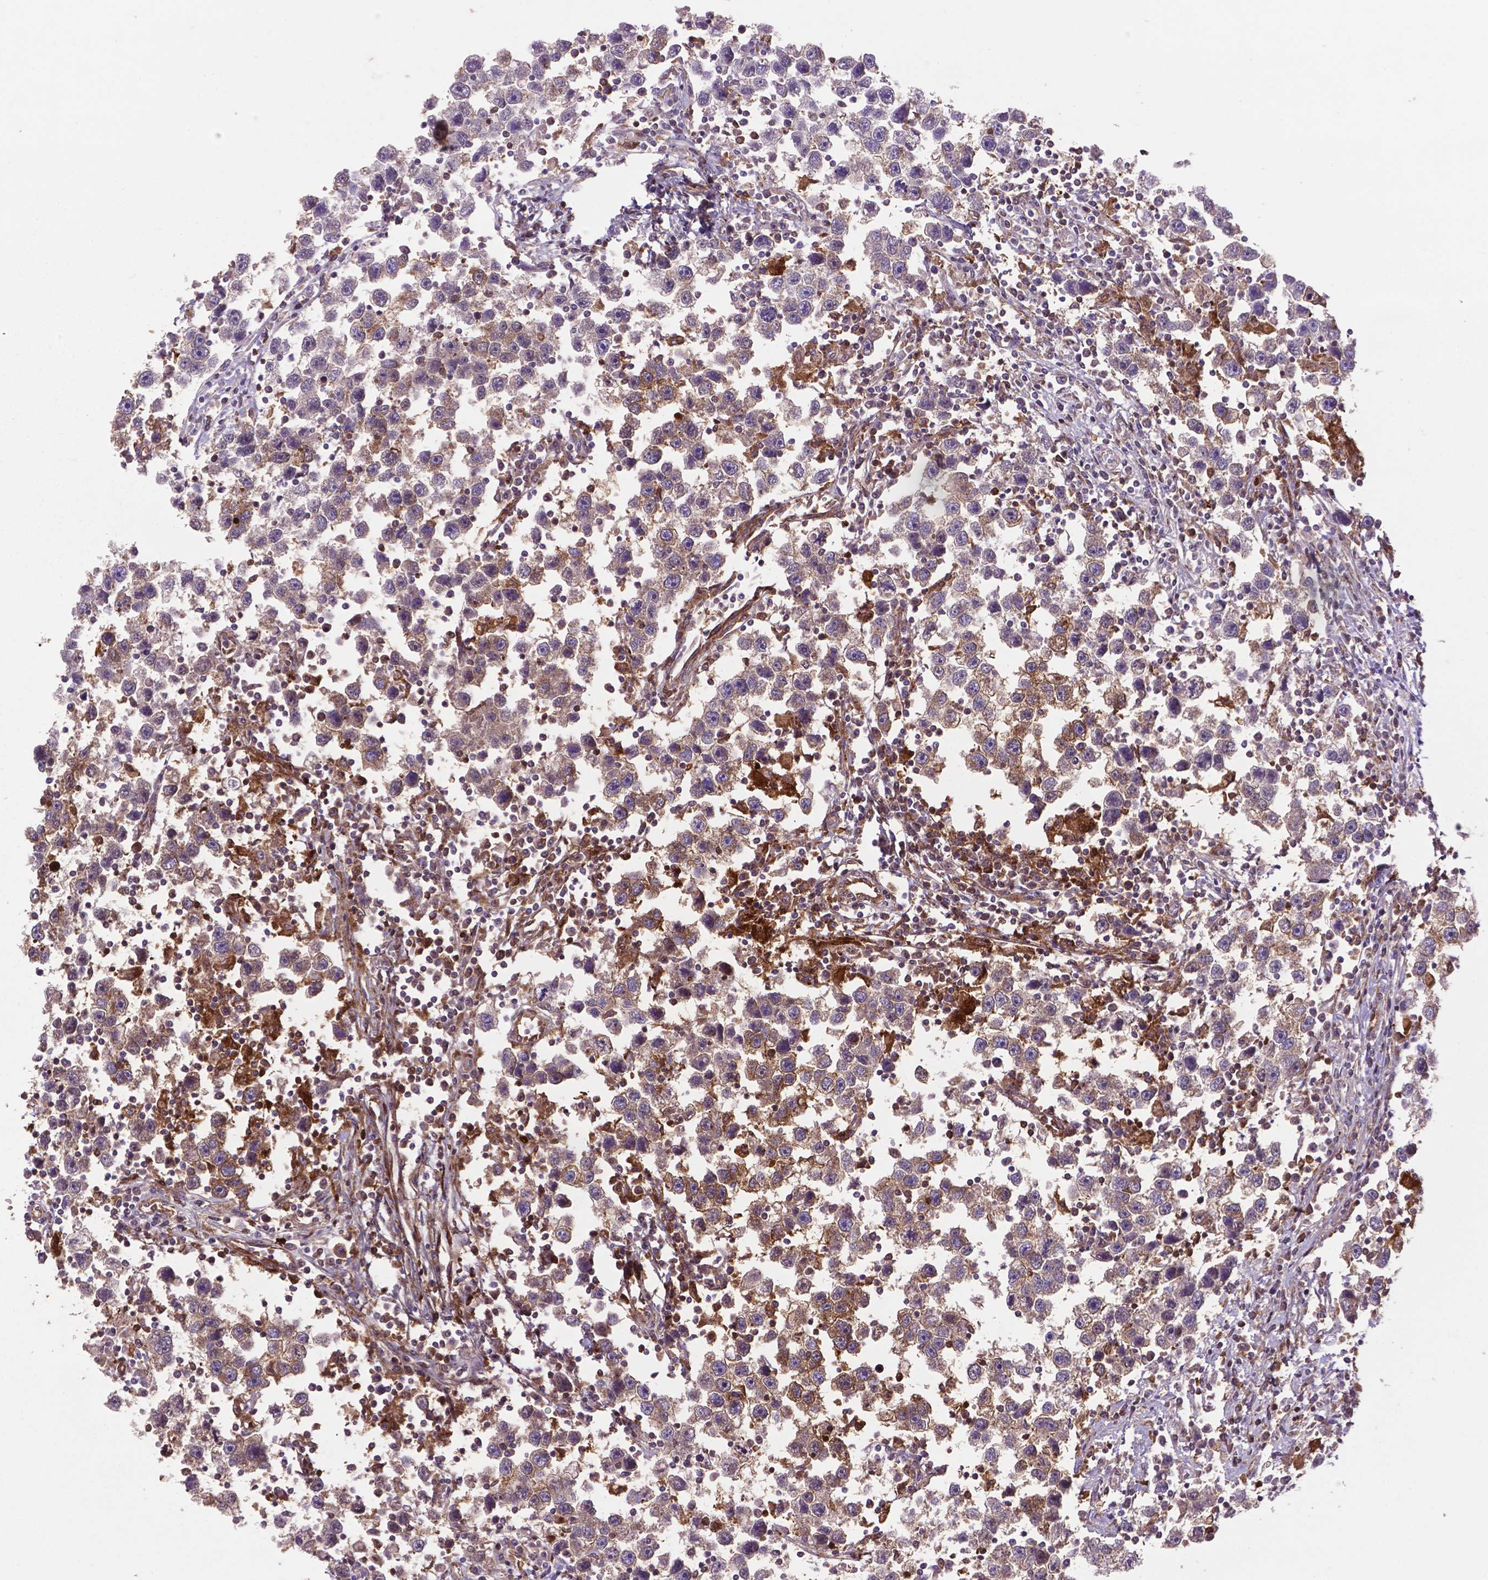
{"staining": {"intensity": "moderate", "quantity": "25%-75%", "location": "cytoplasmic/membranous"}, "tissue": "testis cancer", "cell_type": "Tumor cells", "image_type": "cancer", "snomed": [{"axis": "morphology", "description": "Seminoma, NOS"}, {"axis": "topography", "description": "Testis"}], "caption": "Immunohistochemistry histopathology image of neoplastic tissue: testis seminoma stained using IHC exhibits medium levels of moderate protein expression localized specifically in the cytoplasmic/membranous of tumor cells, appearing as a cytoplasmic/membranous brown color.", "gene": "SMAD3", "patient": {"sex": "male", "age": 30}}